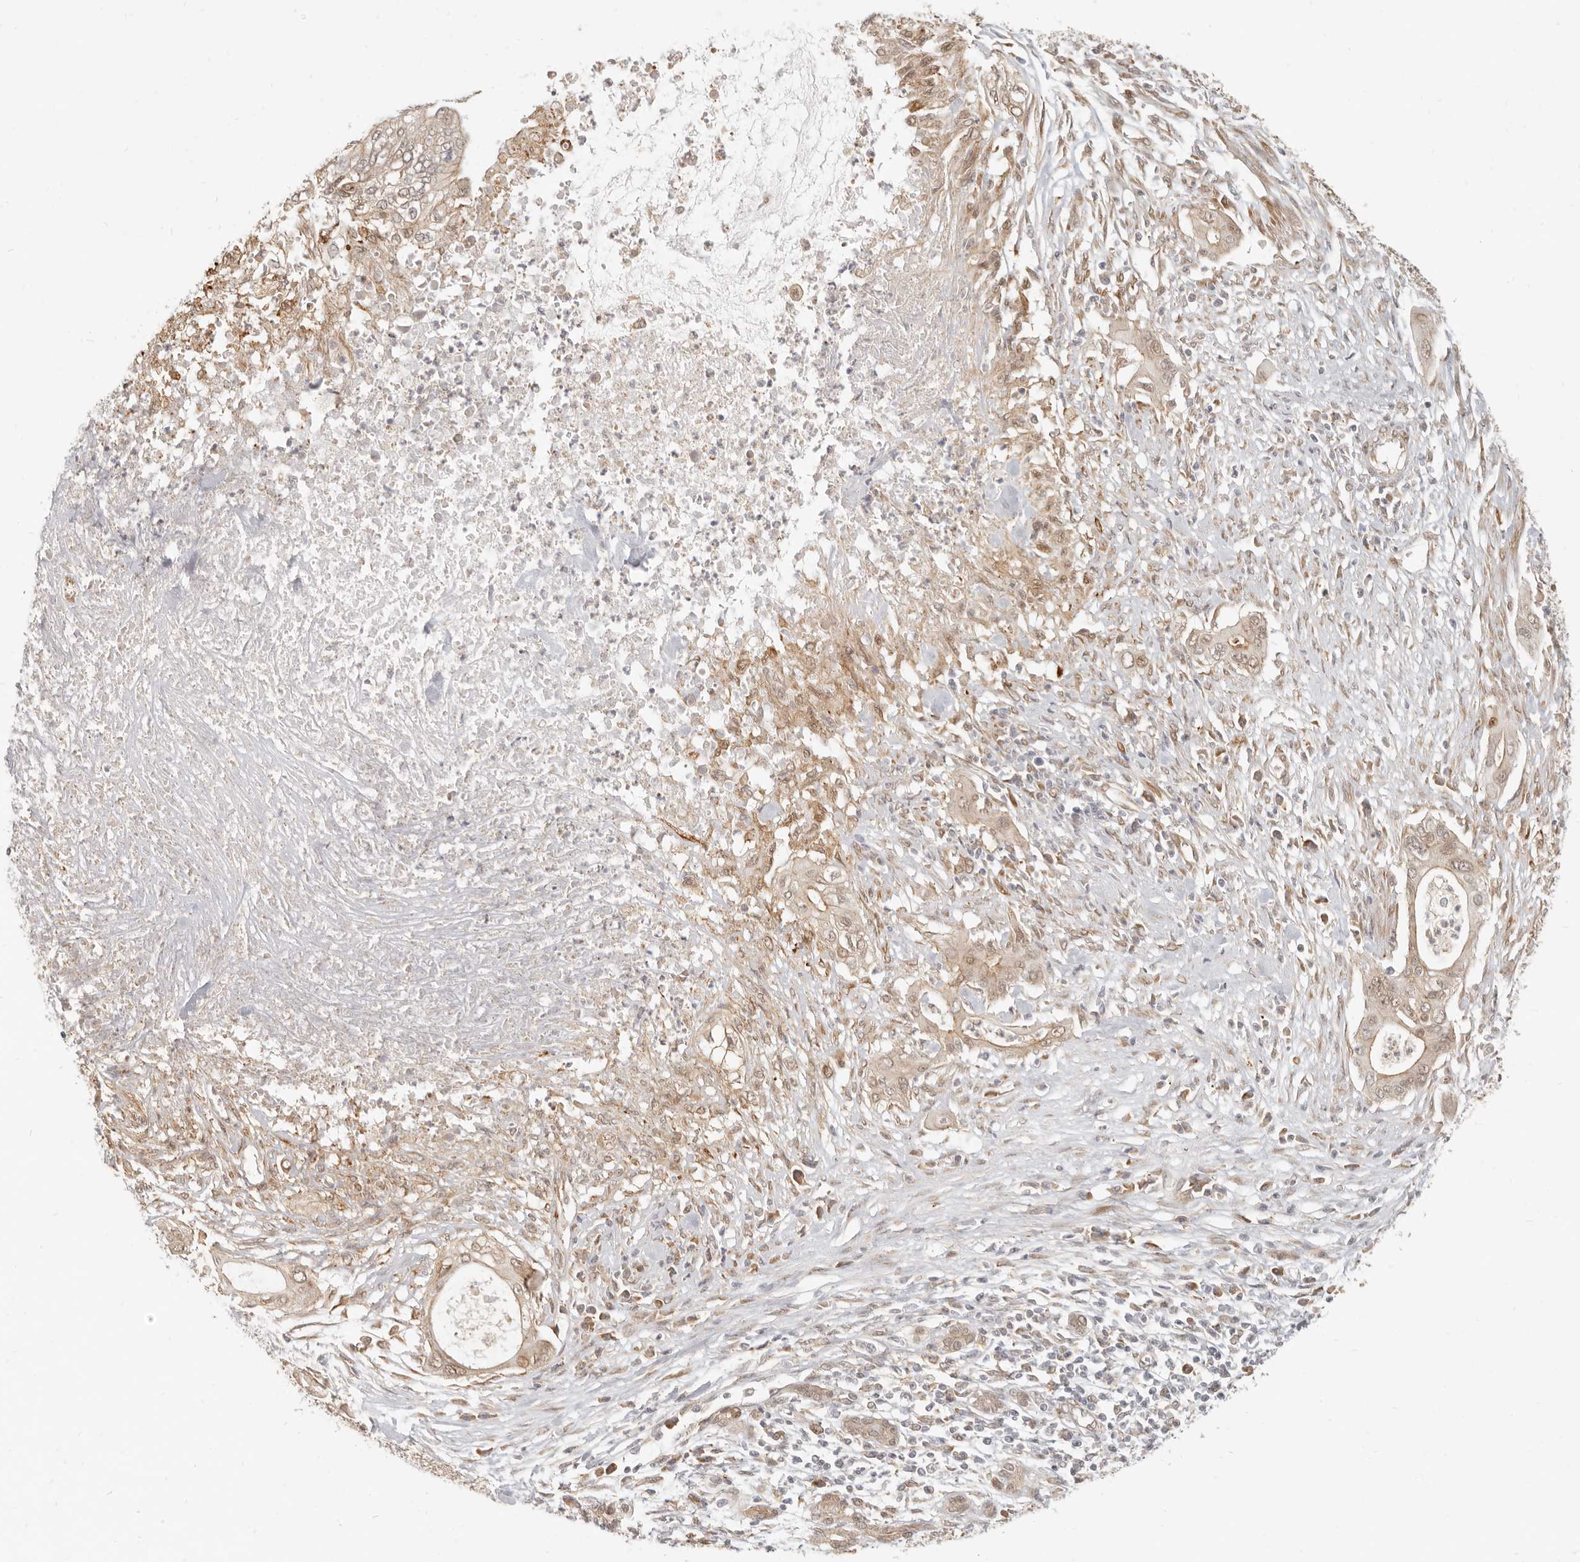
{"staining": {"intensity": "weak", "quantity": "25%-75%", "location": "cytoplasmic/membranous,nuclear"}, "tissue": "pancreatic cancer", "cell_type": "Tumor cells", "image_type": "cancer", "snomed": [{"axis": "morphology", "description": "Adenocarcinoma, NOS"}, {"axis": "topography", "description": "Pancreas"}], "caption": "IHC image of human pancreatic adenocarcinoma stained for a protein (brown), which shows low levels of weak cytoplasmic/membranous and nuclear expression in approximately 25%-75% of tumor cells.", "gene": "TUFT1", "patient": {"sex": "male", "age": 58}}